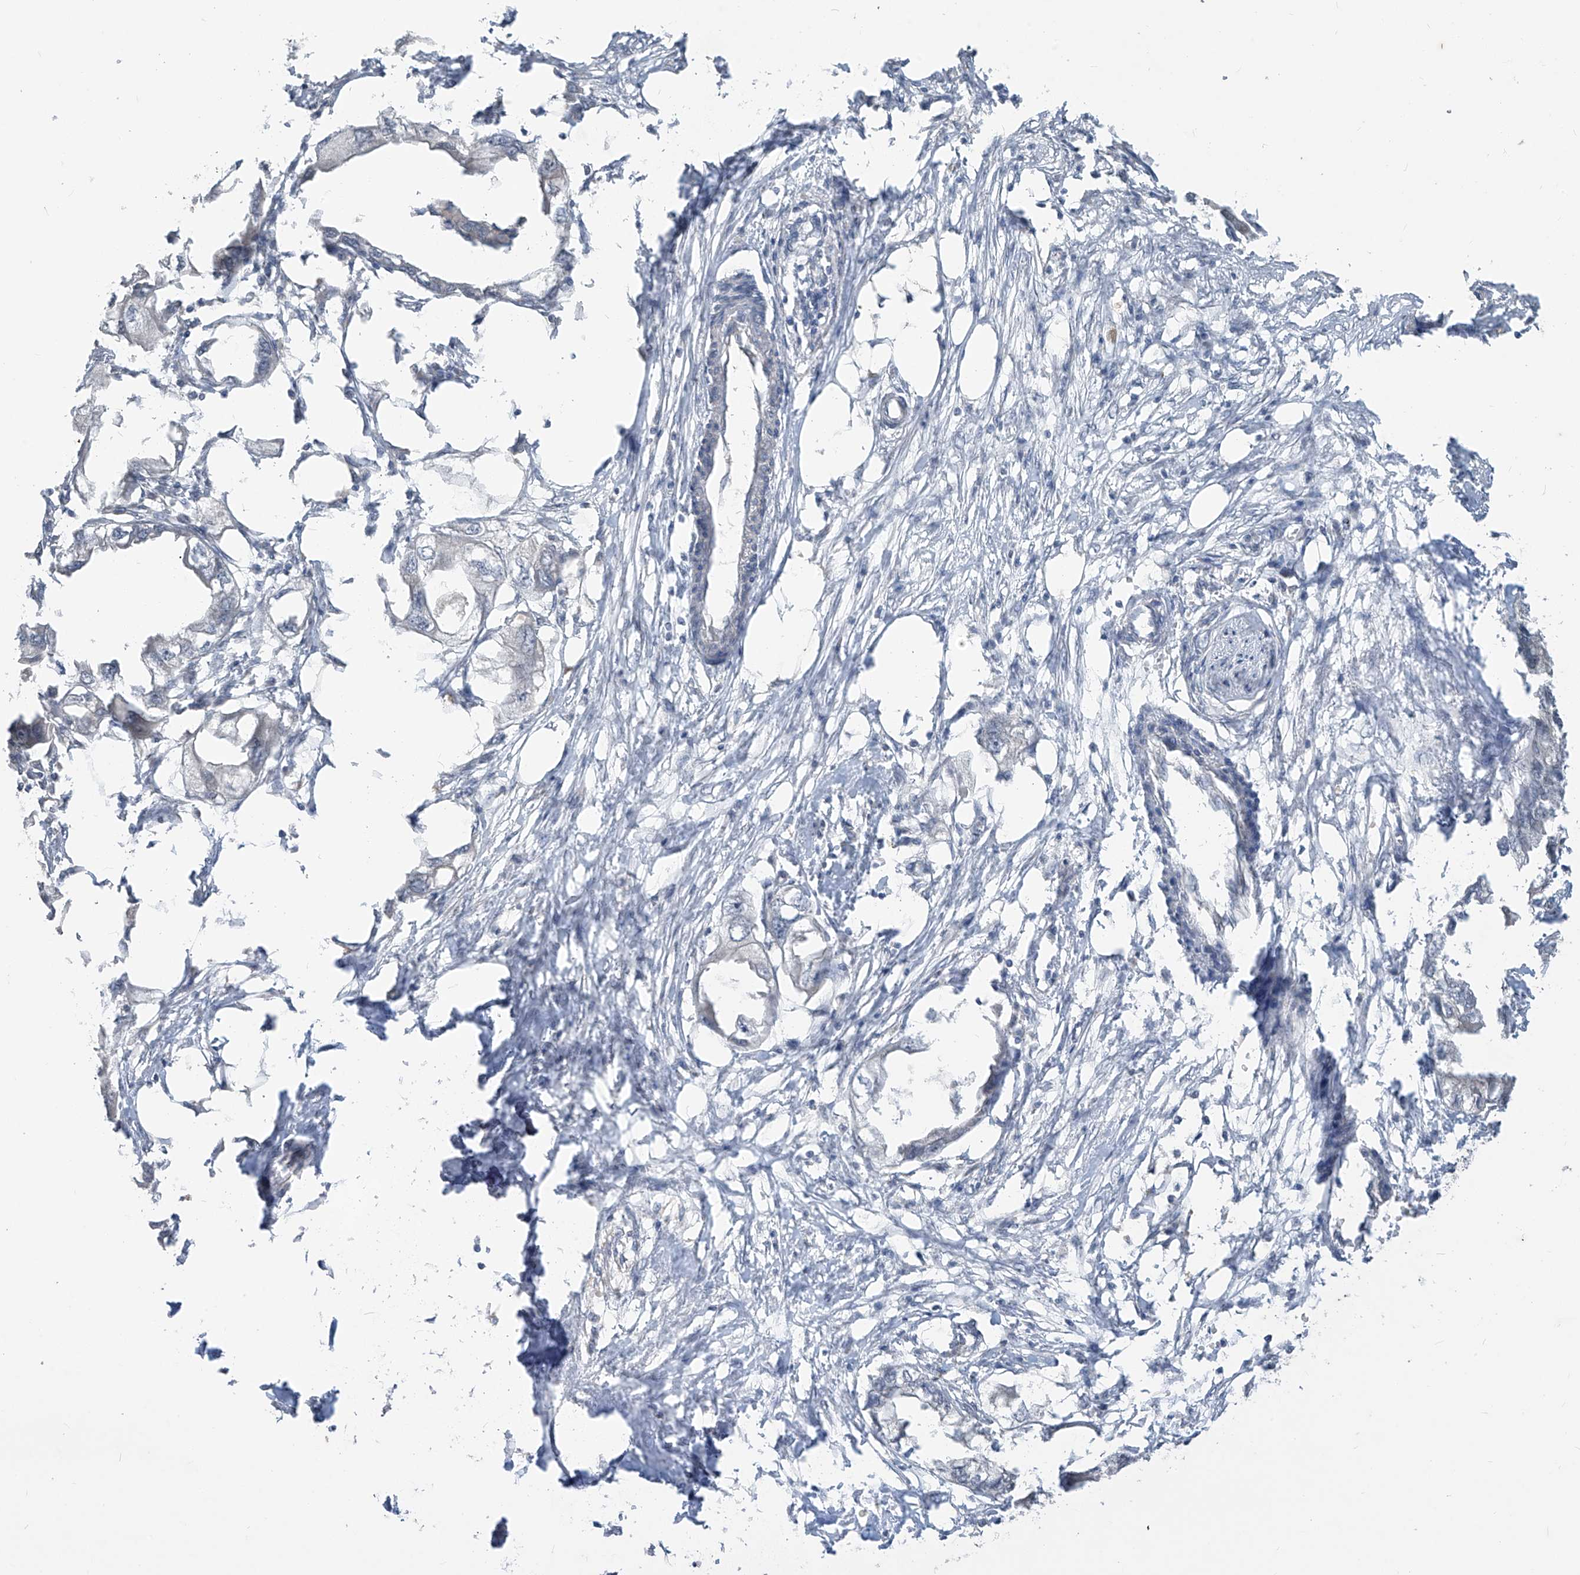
{"staining": {"intensity": "negative", "quantity": "none", "location": "none"}, "tissue": "endometrial cancer", "cell_type": "Tumor cells", "image_type": "cancer", "snomed": [{"axis": "morphology", "description": "Adenocarcinoma, NOS"}, {"axis": "morphology", "description": "Adenocarcinoma, metastatic, NOS"}, {"axis": "topography", "description": "Adipose tissue"}, {"axis": "topography", "description": "Endometrium"}], "caption": "This is an immunohistochemistry histopathology image of endometrial adenocarcinoma. There is no expression in tumor cells.", "gene": "DGKQ", "patient": {"sex": "female", "age": 67}}